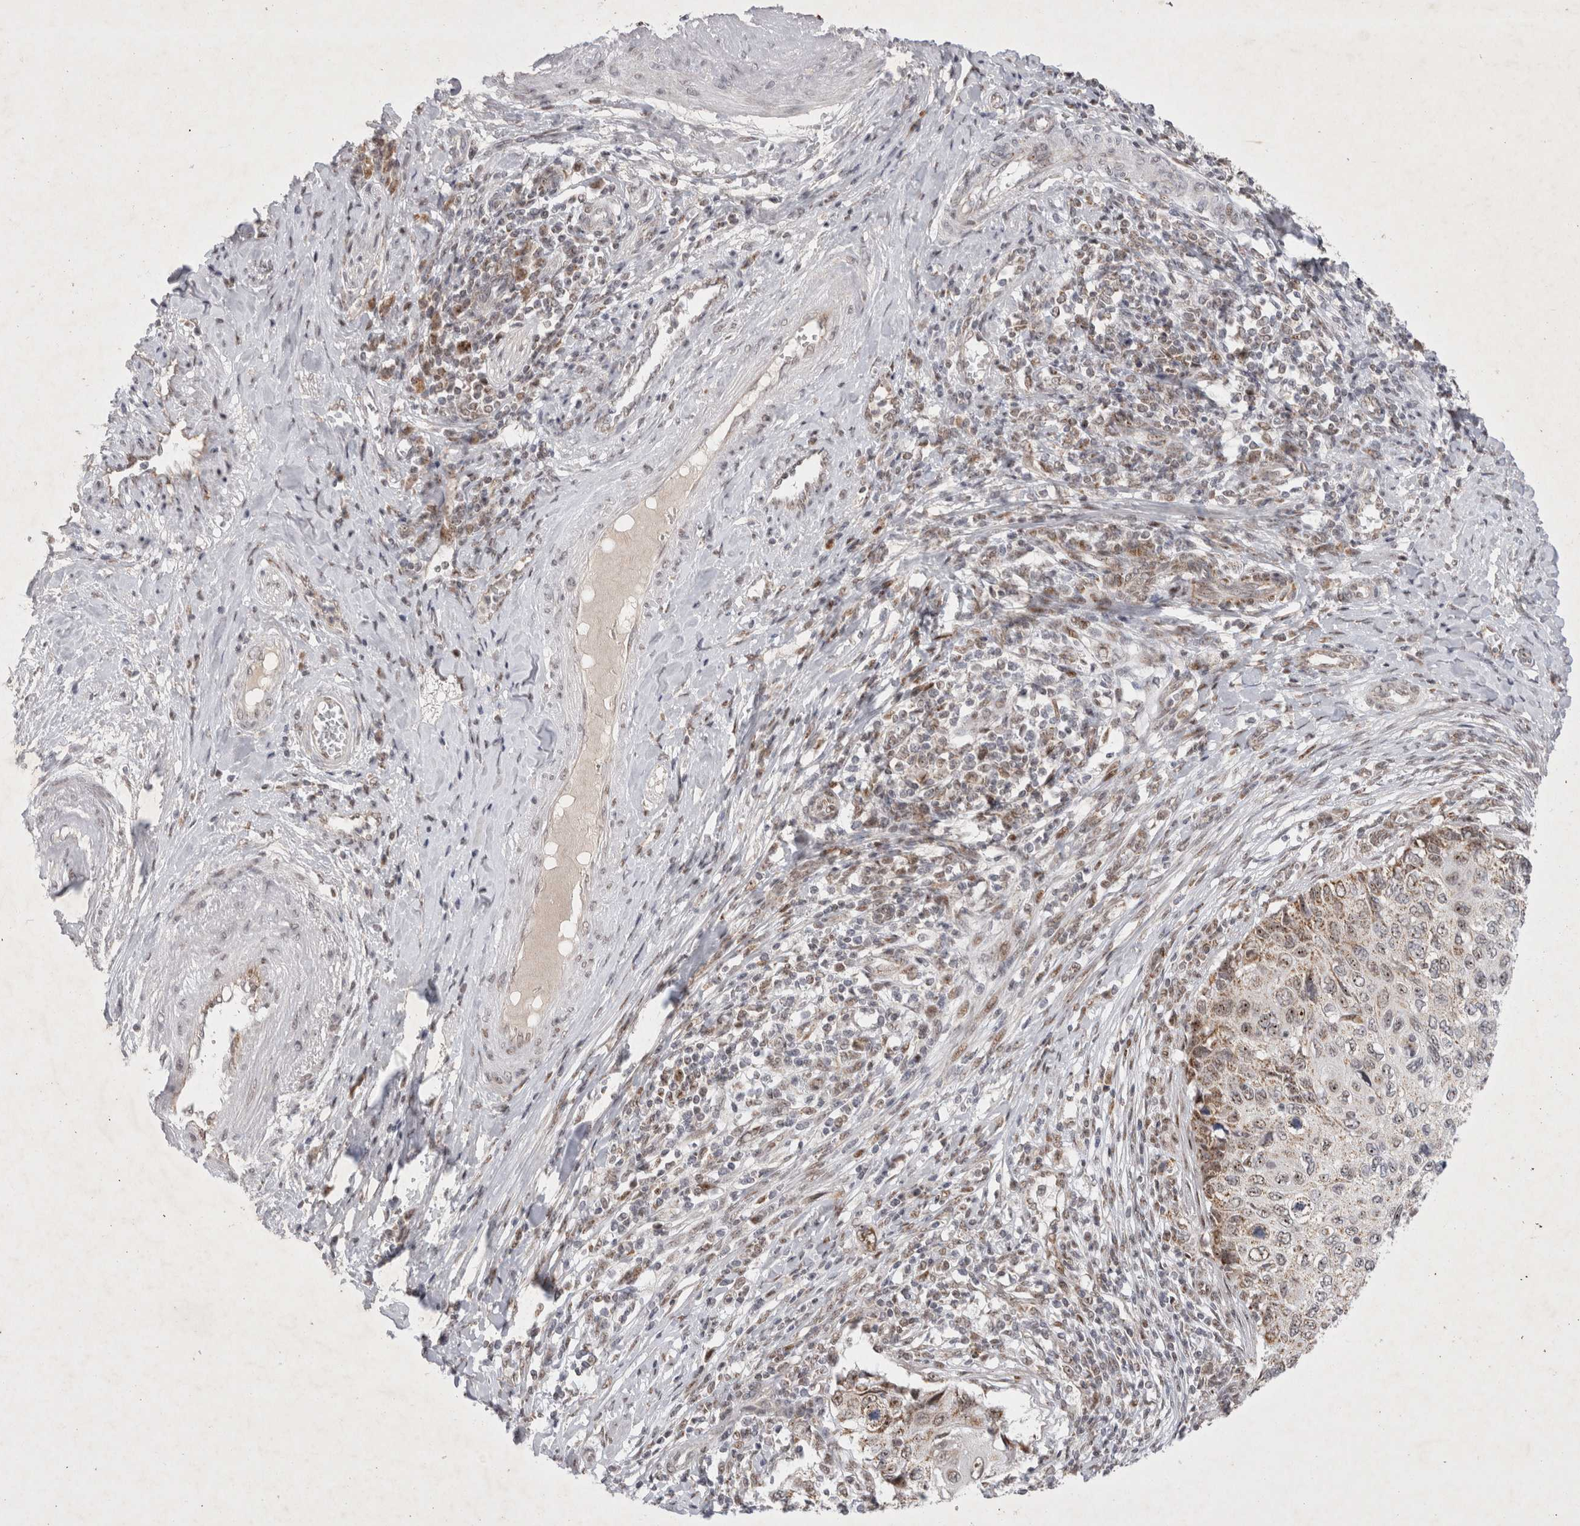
{"staining": {"intensity": "moderate", "quantity": ">75%", "location": "cytoplasmic/membranous,nuclear"}, "tissue": "cervical cancer", "cell_type": "Tumor cells", "image_type": "cancer", "snomed": [{"axis": "morphology", "description": "Squamous cell carcinoma, NOS"}, {"axis": "topography", "description": "Cervix"}], "caption": "A high-resolution micrograph shows IHC staining of cervical cancer (squamous cell carcinoma), which reveals moderate cytoplasmic/membranous and nuclear staining in about >75% of tumor cells.", "gene": "MRPL37", "patient": {"sex": "female", "age": 70}}